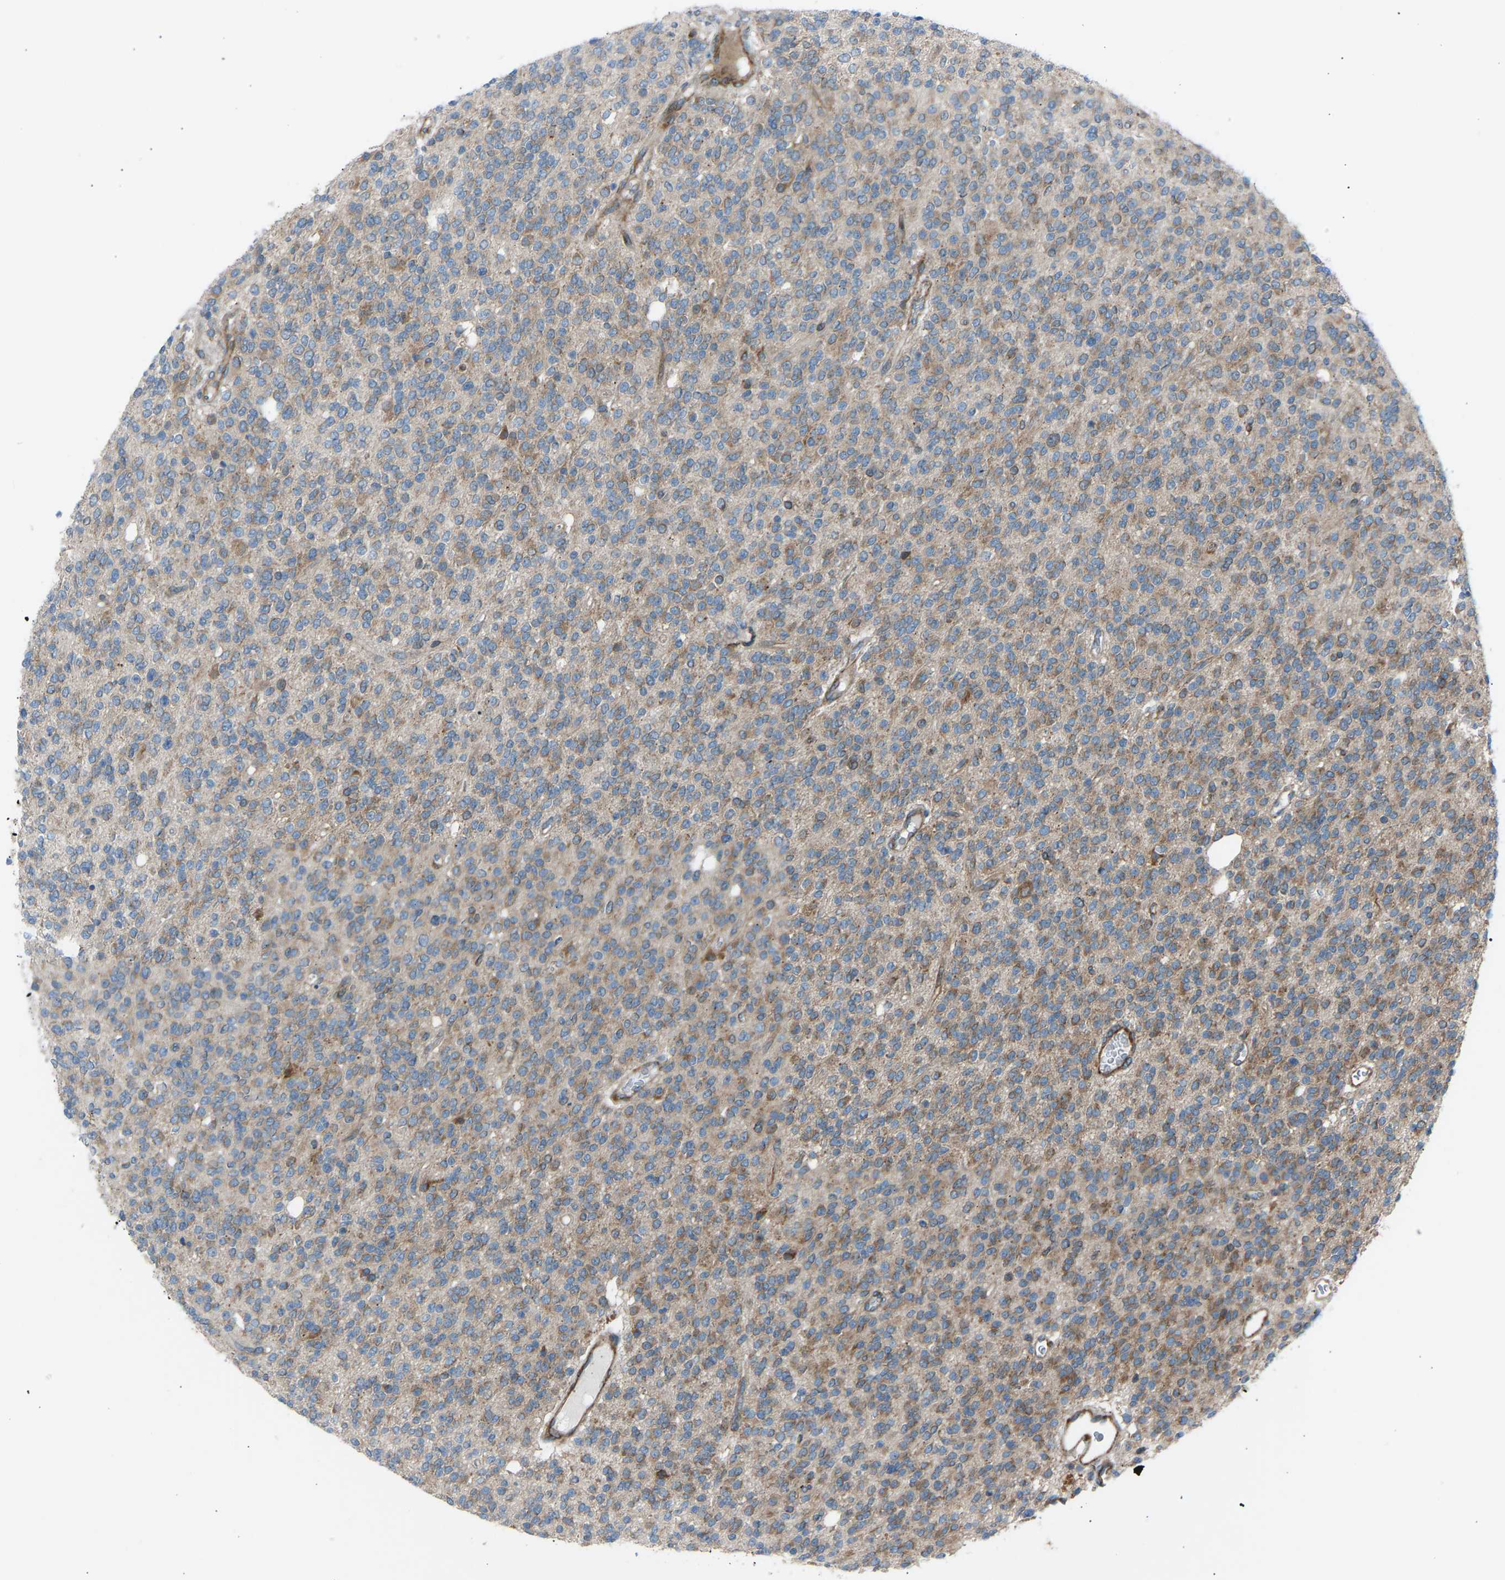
{"staining": {"intensity": "moderate", "quantity": ">75%", "location": "cytoplasmic/membranous"}, "tissue": "glioma", "cell_type": "Tumor cells", "image_type": "cancer", "snomed": [{"axis": "morphology", "description": "Glioma, malignant, High grade"}, {"axis": "topography", "description": "Brain"}], "caption": "DAB (3,3'-diaminobenzidine) immunohistochemical staining of malignant glioma (high-grade) shows moderate cytoplasmic/membranous protein staining in approximately >75% of tumor cells. The protein is shown in brown color, while the nuclei are stained blue.", "gene": "VPS41", "patient": {"sex": "male", "age": 34}}